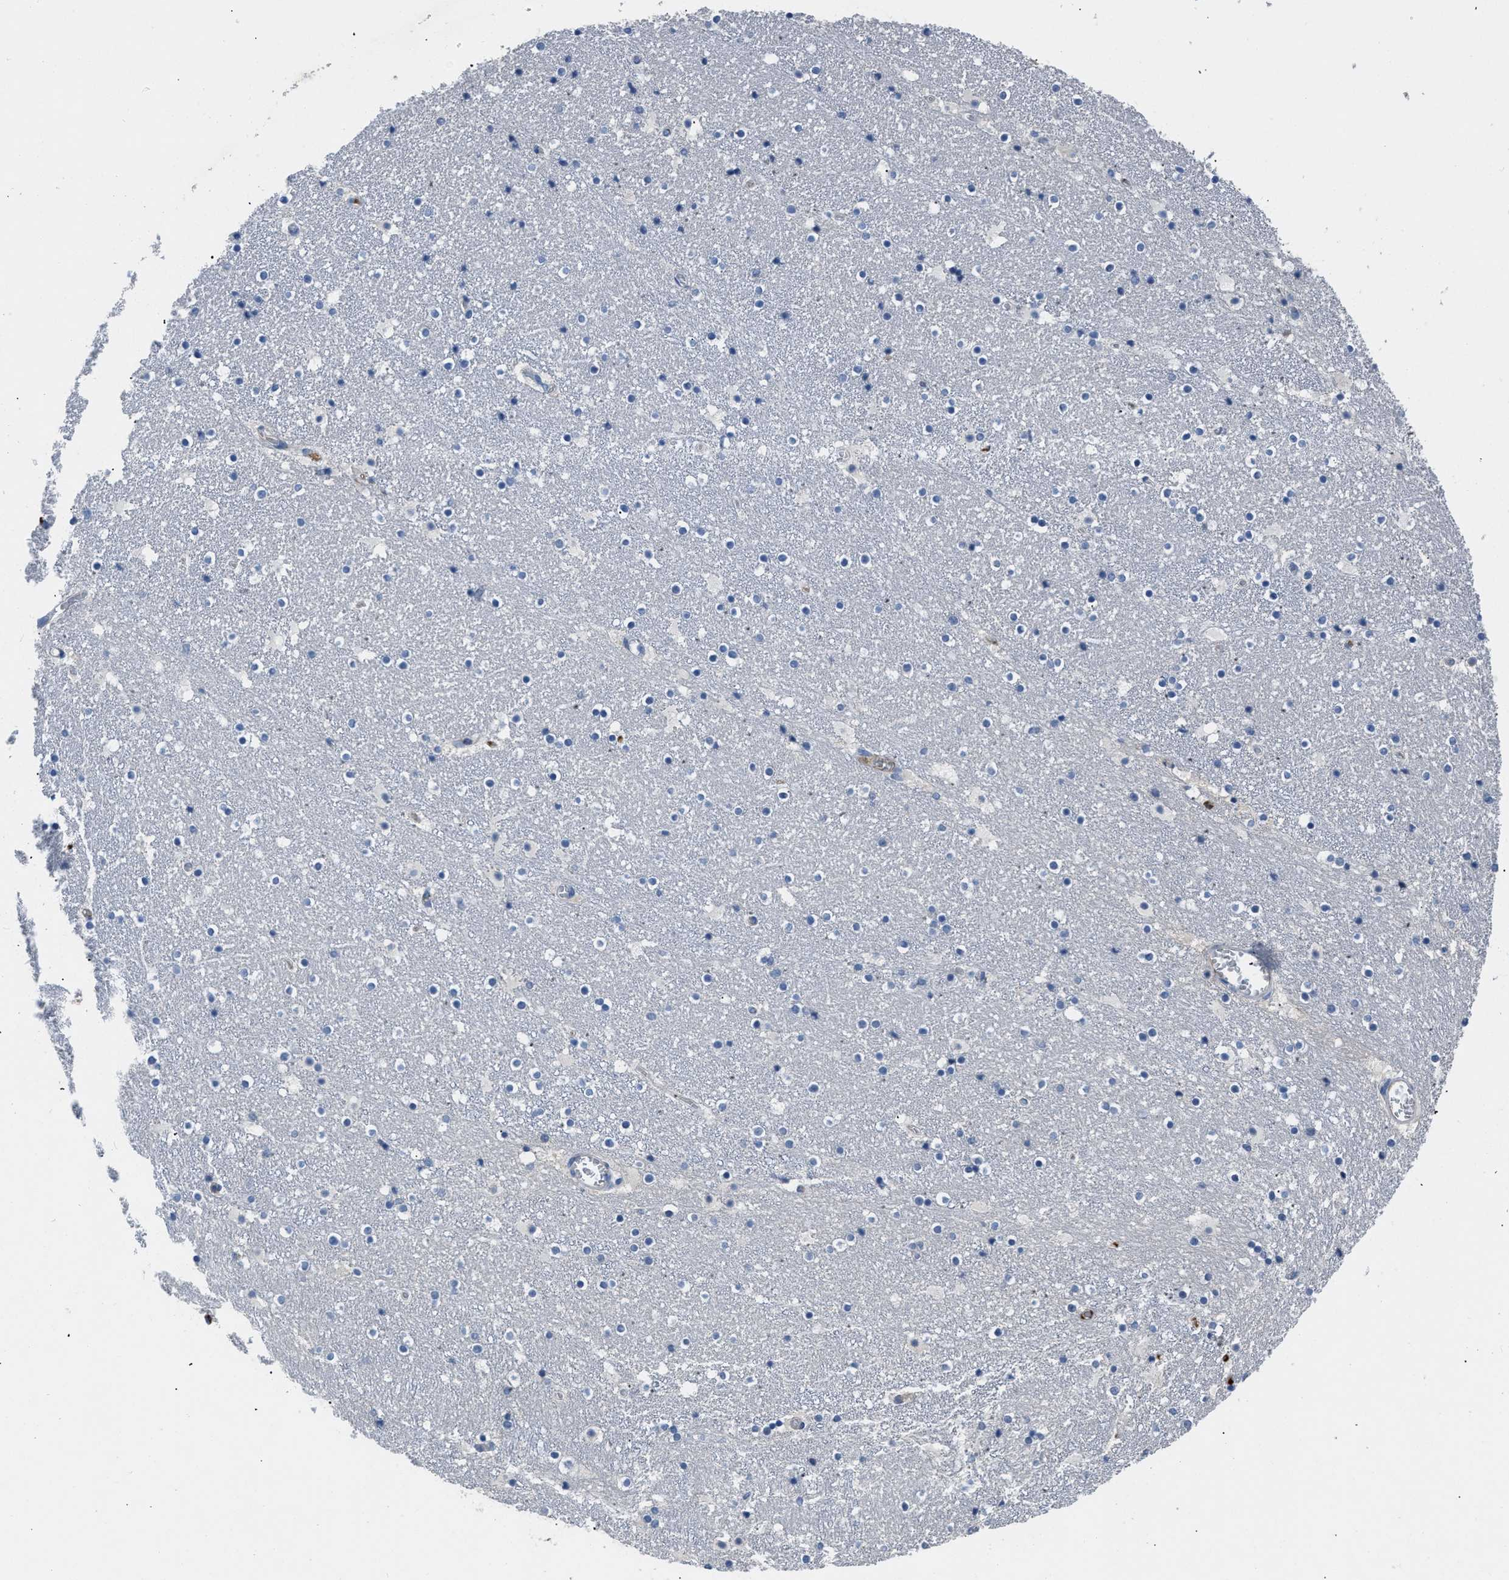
{"staining": {"intensity": "negative", "quantity": "none", "location": "none"}, "tissue": "caudate", "cell_type": "Glial cells", "image_type": "normal", "snomed": [{"axis": "morphology", "description": "Normal tissue, NOS"}, {"axis": "topography", "description": "Lateral ventricle wall"}], "caption": "Protein analysis of benign caudate reveals no significant staining in glial cells. (Immunohistochemistry, brightfield microscopy, high magnification).", "gene": "STC1", "patient": {"sex": "male", "age": 45}}